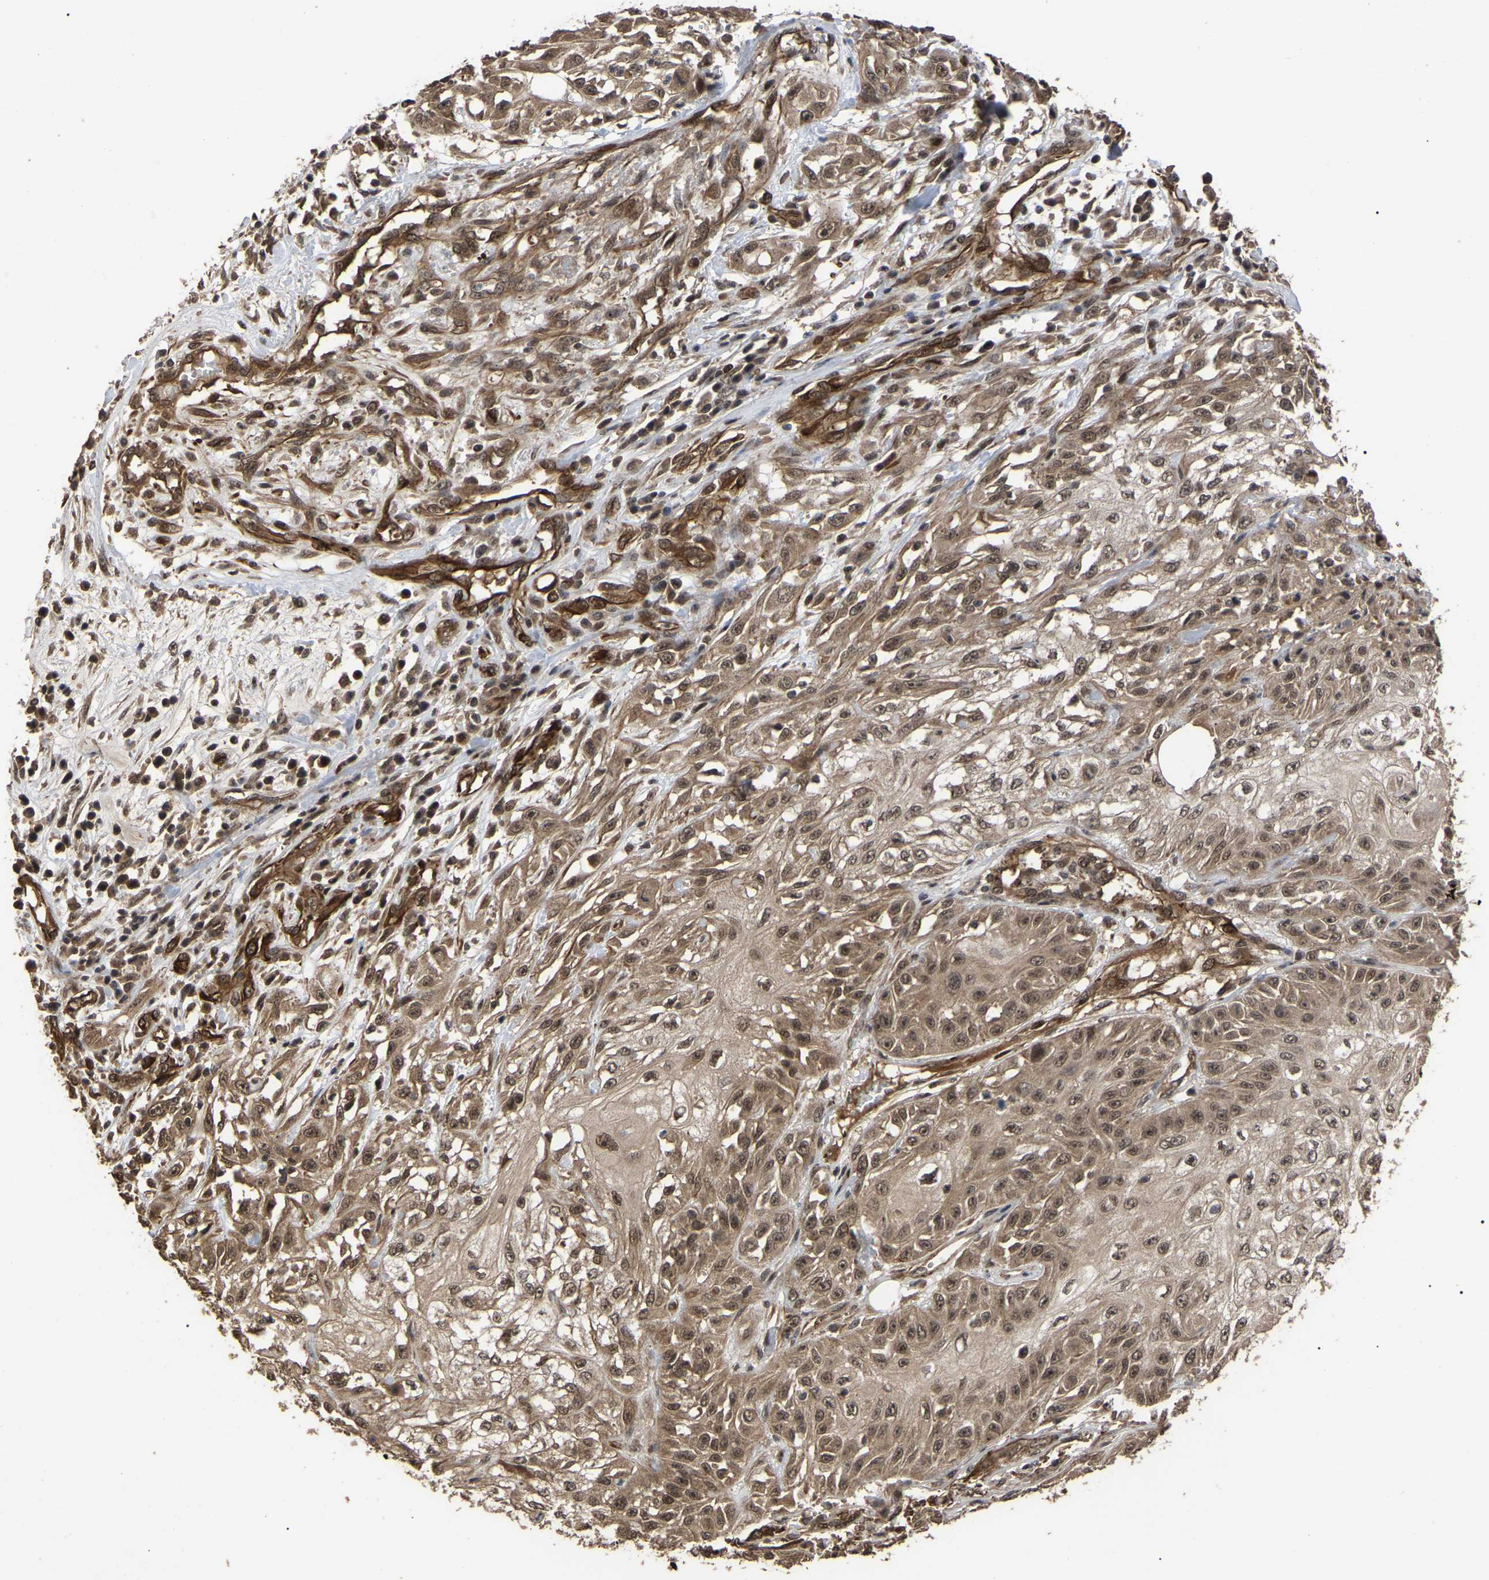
{"staining": {"intensity": "moderate", "quantity": ">75%", "location": "cytoplasmic/membranous,nuclear"}, "tissue": "skin cancer", "cell_type": "Tumor cells", "image_type": "cancer", "snomed": [{"axis": "morphology", "description": "Squamous cell carcinoma, NOS"}, {"axis": "morphology", "description": "Squamous cell carcinoma, metastatic, NOS"}, {"axis": "topography", "description": "Skin"}, {"axis": "topography", "description": "Lymph node"}], "caption": "Protein positivity by IHC reveals moderate cytoplasmic/membranous and nuclear expression in about >75% of tumor cells in skin cancer.", "gene": "FAM161B", "patient": {"sex": "male", "age": 75}}